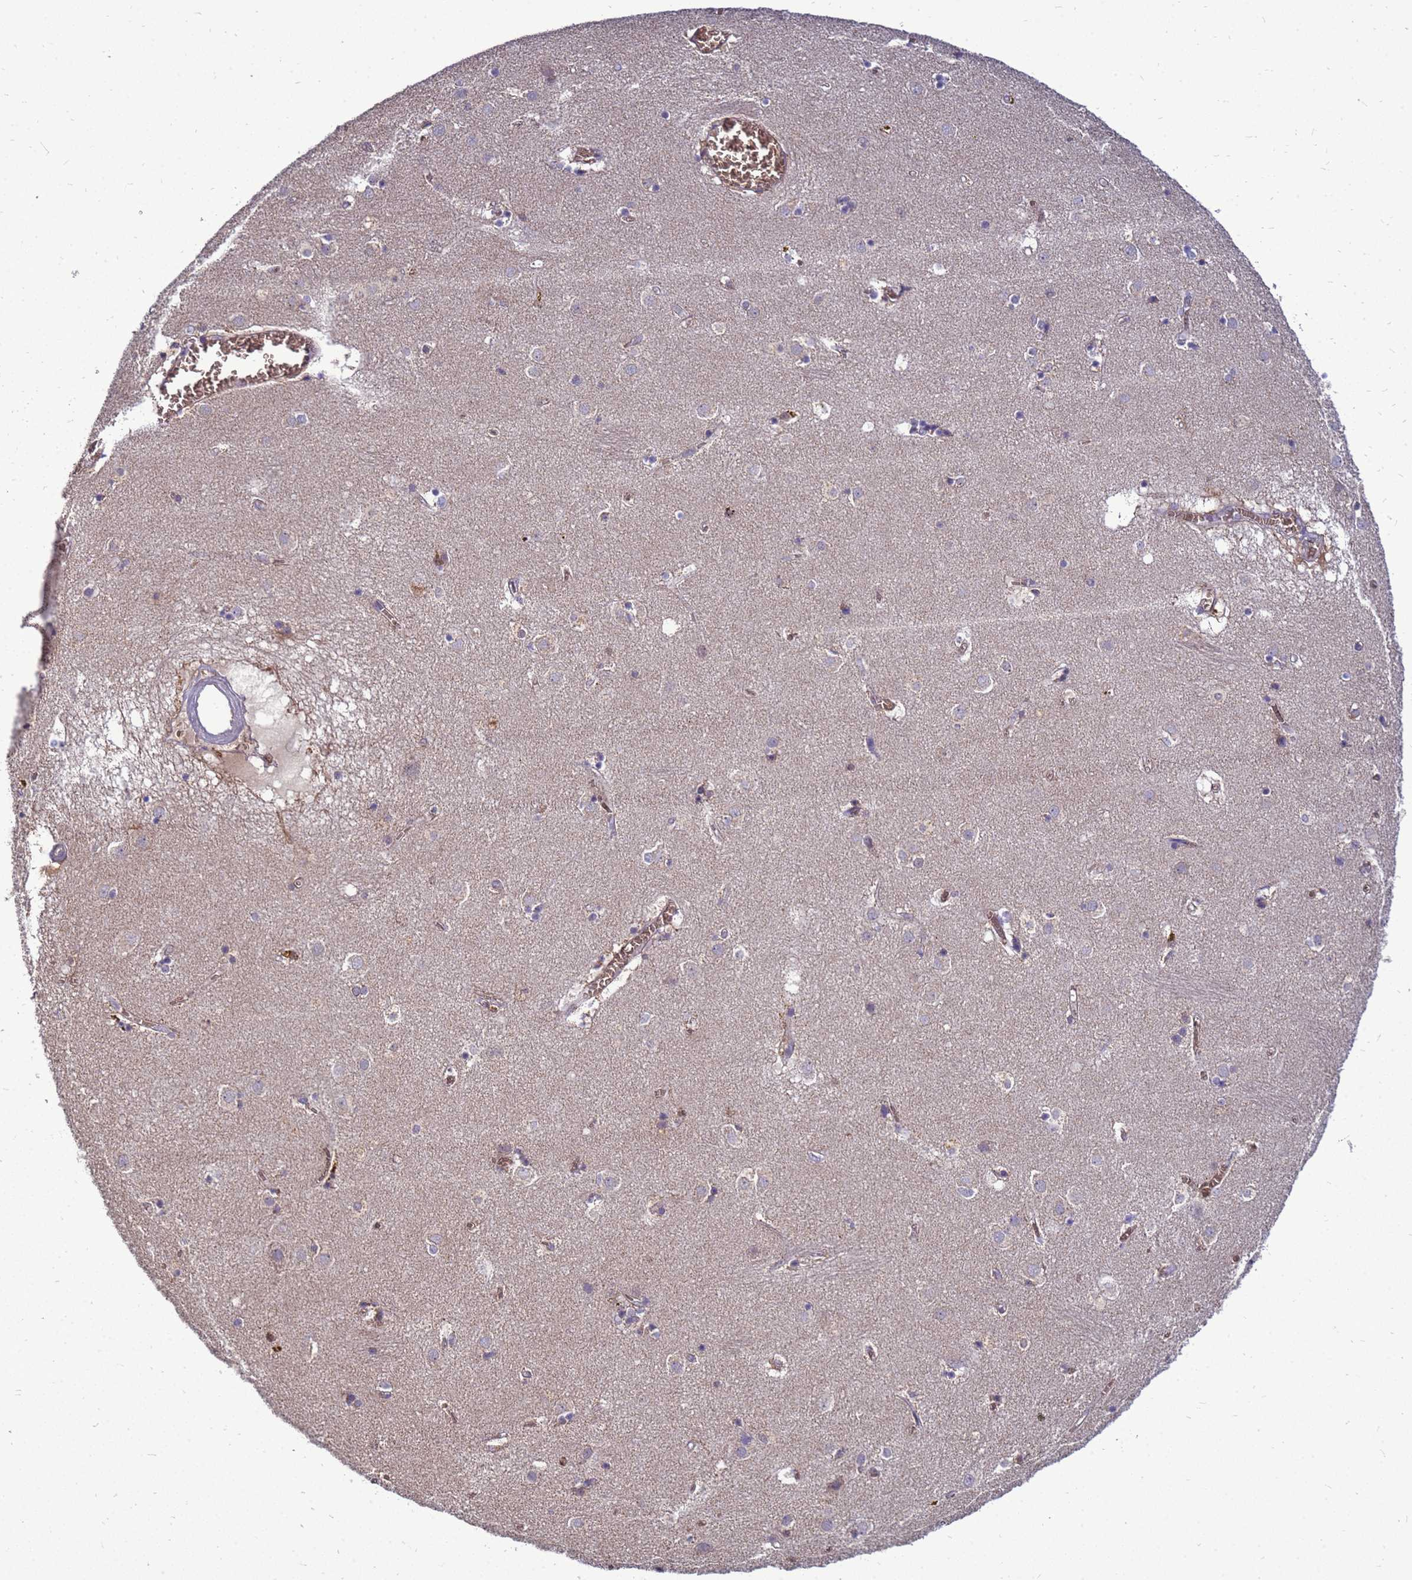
{"staining": {"intensity": "negative", "quantity": "none", "location": "none"}, "tissue": "caudate", "cell_type": "Glial cells", "image_type": "normal", "snomed": [{"axis": "morphology", "description": "Normal tissue, NOS"}, {"axis": "topography", "description": "Lateral ventricle wall"}], "caption": "Photomicrograph shows no protein expression in glial cells of unremarkable caudate. The staining was performed using DAB to visualize the protein expression in brown, while the nuclei were stained in blue with hematoxylin (Magnification: 20x).", "gene": "EIF4EBP3", "patient": {"sex": "male", "age": 70}}